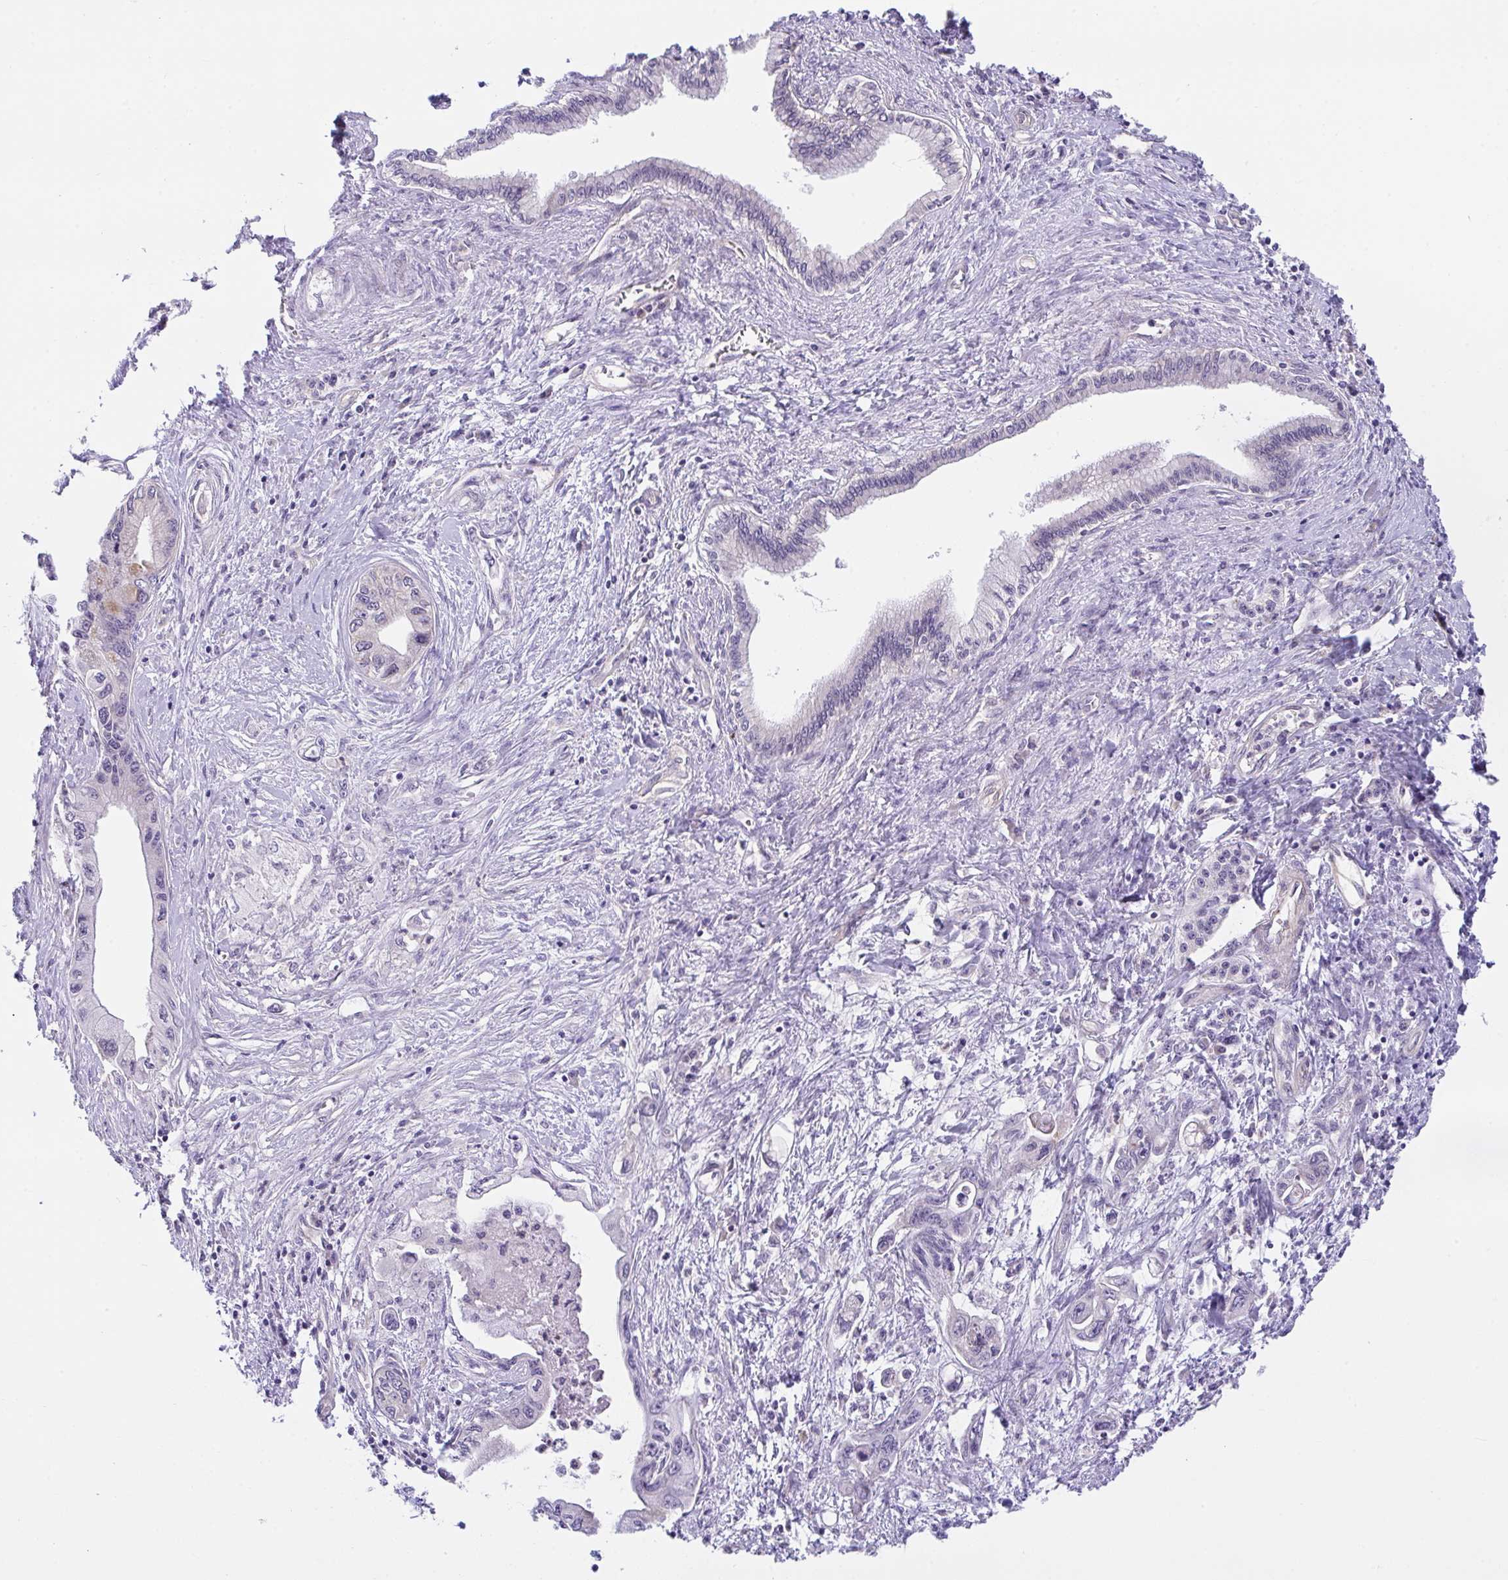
{"staining": {"intensity": "negative", "quantity": "none", "location": "none"}, "tissue": "pancreatic cancer", "cell_type": "Tumor cells", "image_type": "cancer", "snomed": [{"axis": "morphology", "description": "Adenocarcinoma, NOS"}, {"axis": "topography", "description": "Pancreas"}], "caption": "This photomicrograph is of pancreatic adenocarcinoma stained with immunohistochemistry to label a protein in brown with the nuclei are counter-stained blue. There is no expression in tumor cells. (Brightfield microscopy of DAB immunohistochemistry at high magnification).", "gene": "RHOXF1", "patient": {"sex": "male", "age": 61}}